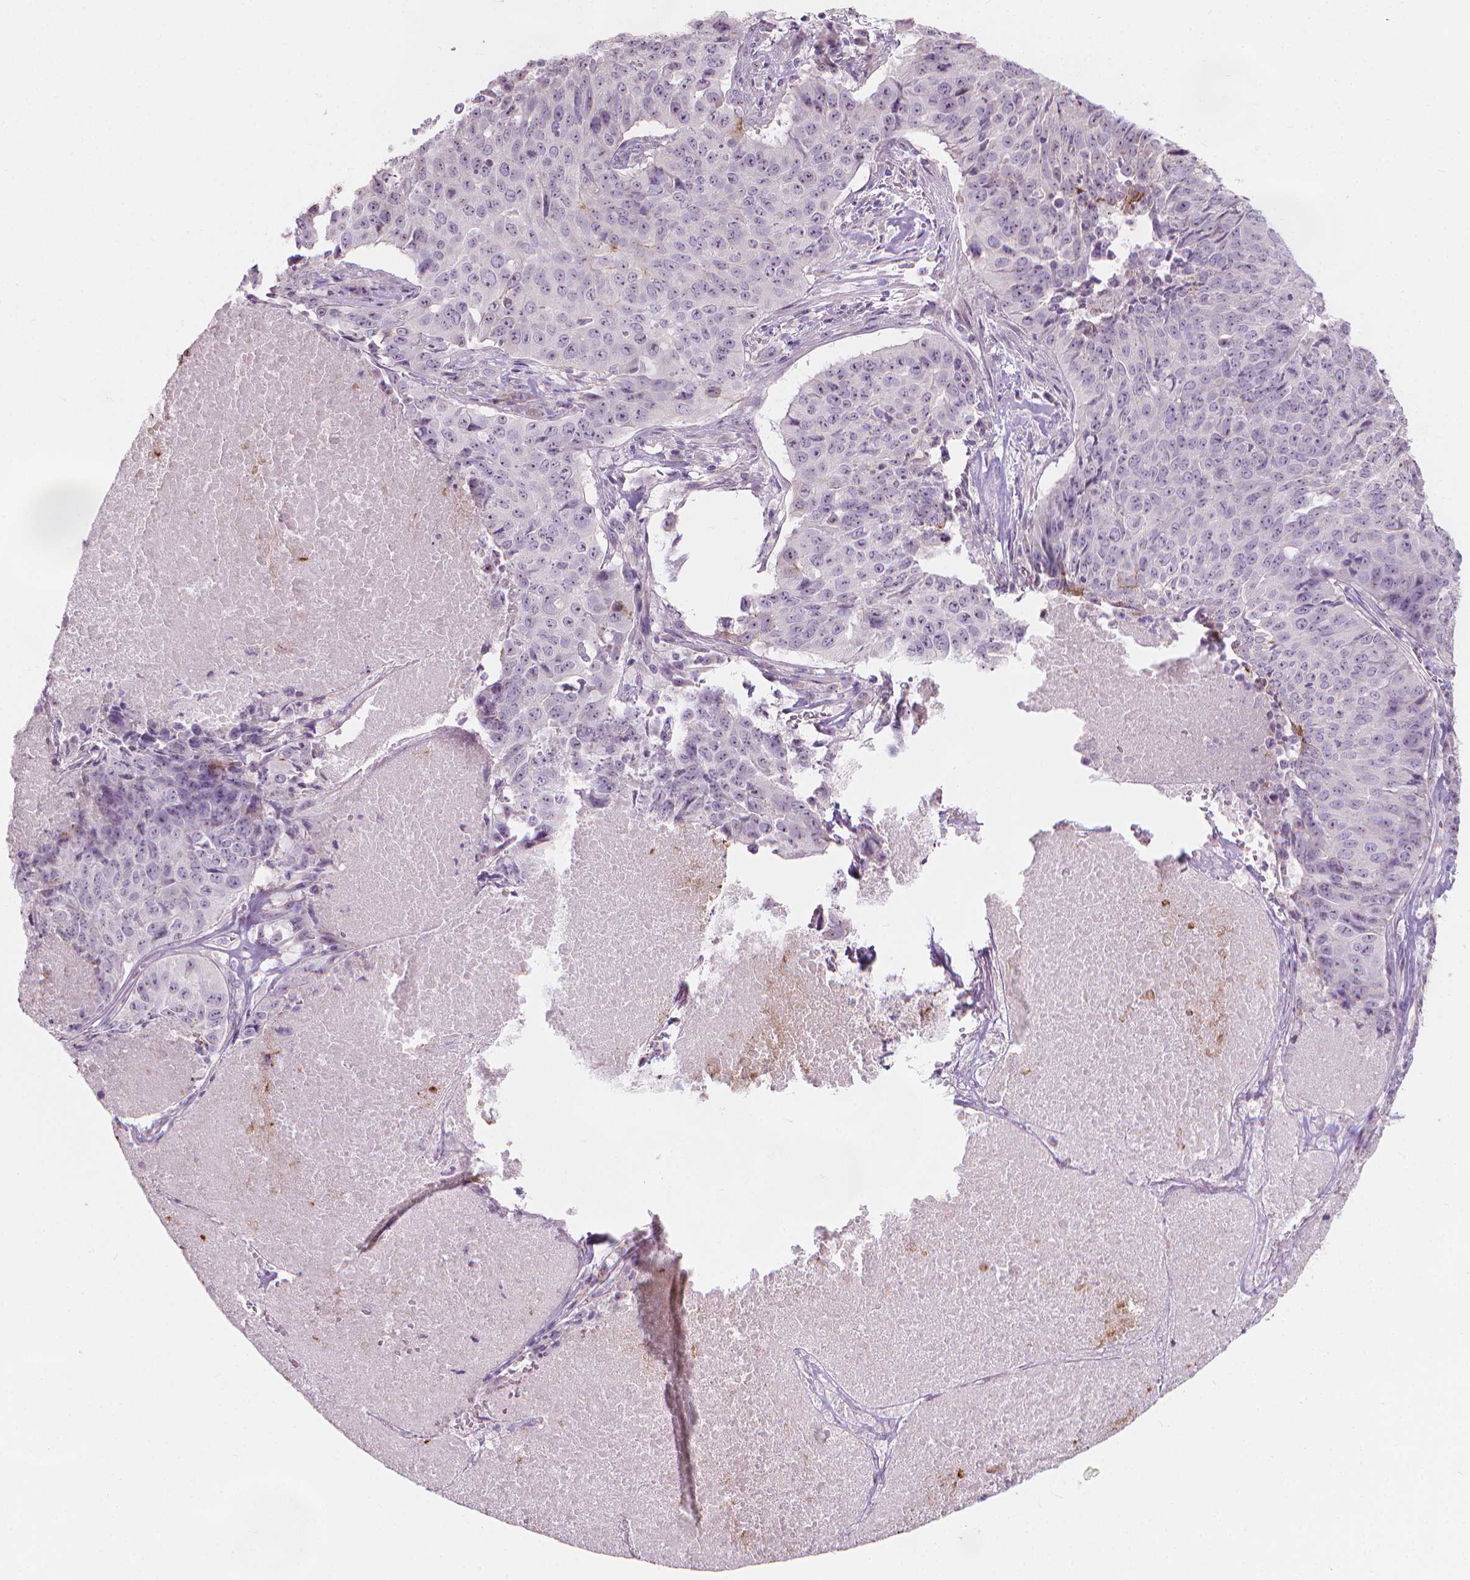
{"staining": {"intensity": "negative", "quantity": "none", "location": "none"}, "tissue": "lung cancer", "cell_type": "Tumor cells", "image_type": "cancer", "snomed": [{"axis": "morphology", "description": "Normal tissue, NOS"}, {"axis": "morphology", "description": "Squamous cell carcinoma, NOS"}, {"axis": "topography", "description": "Bronchus"}, {"axis": "topography", "description": "Lung"}], "caption": "There is no significant positivity in tumor cells of lung squamous cell carcinoma.", "gene": "GPRC5A", "patient": {"sex": "male", "age": 64}}